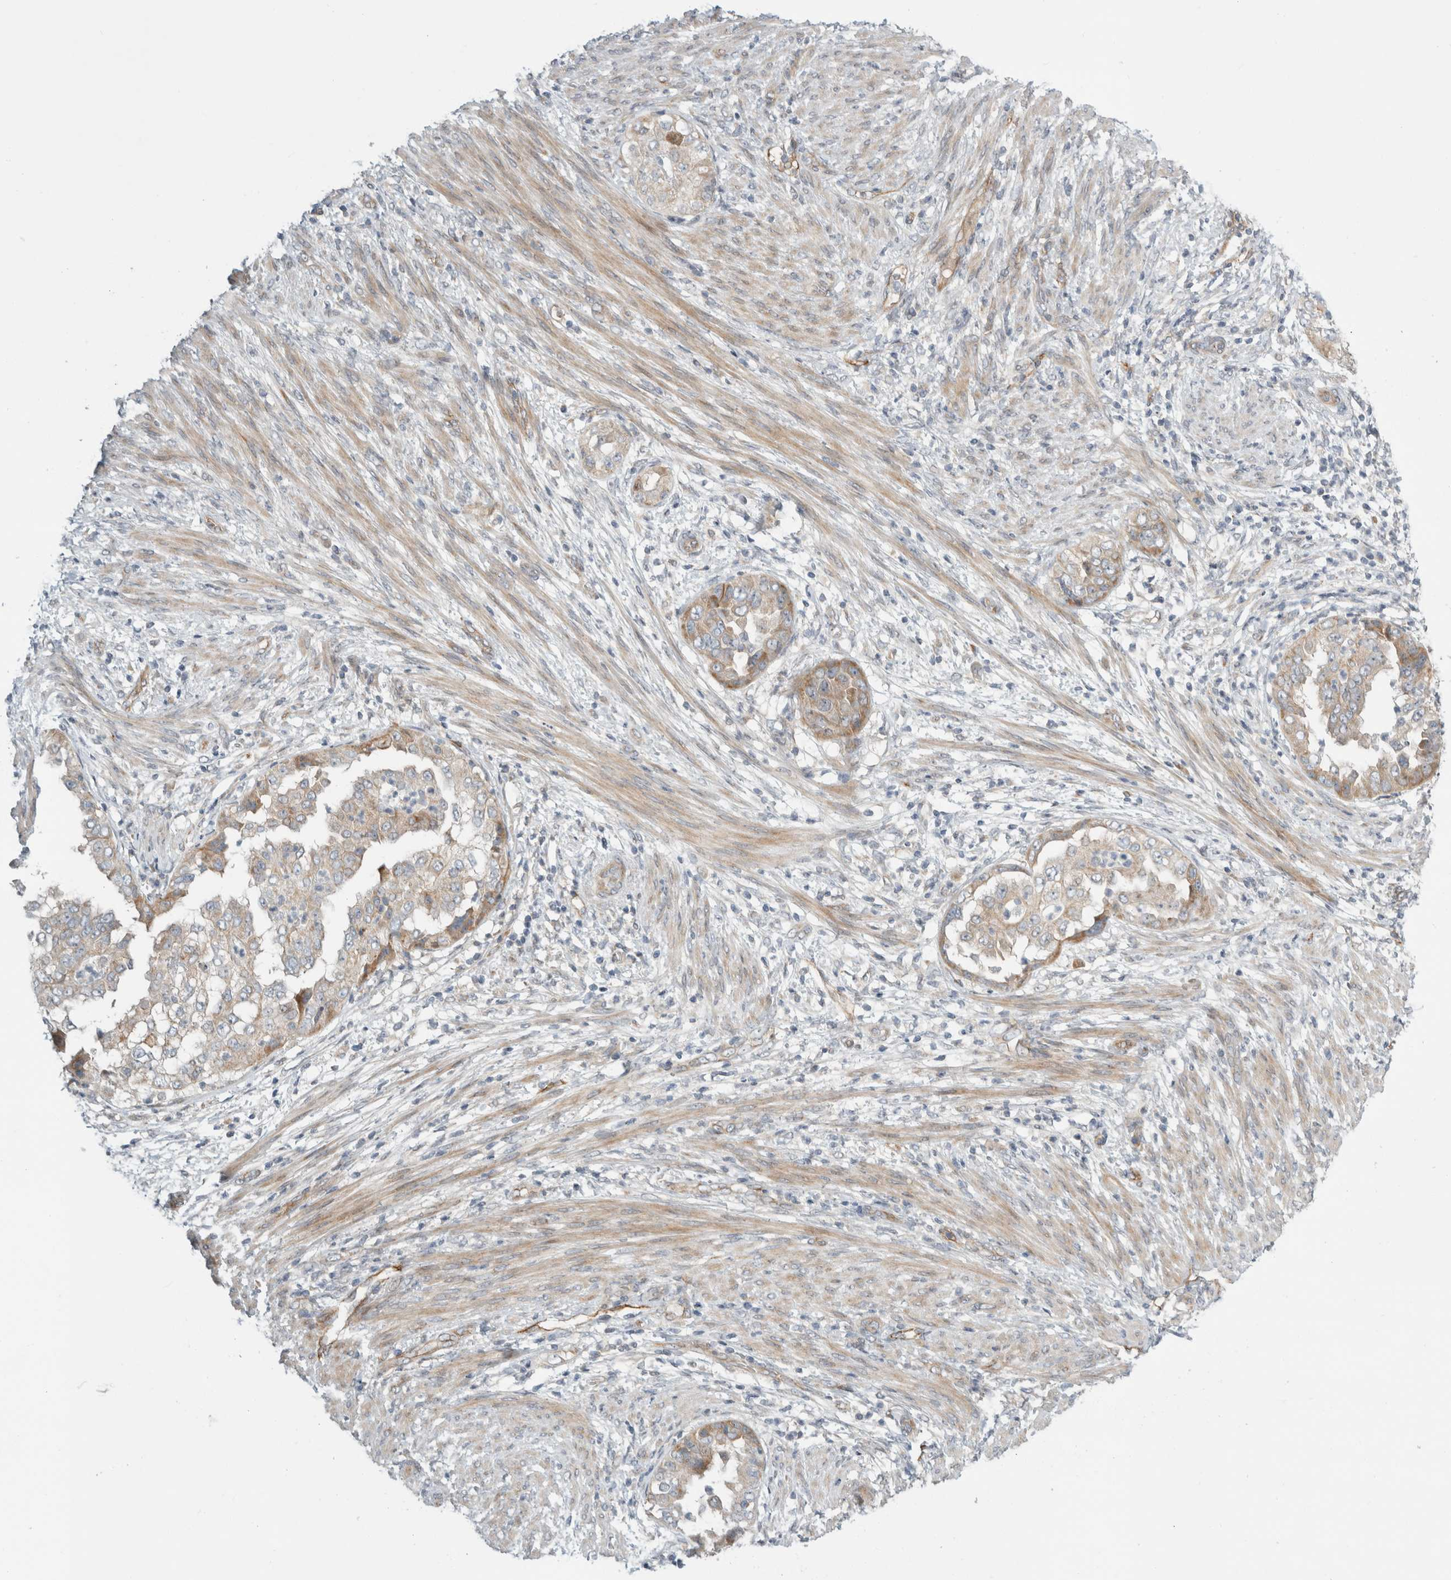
{"staining": {"intensity": "moderate", "quantity": ">75%", "location": "cytoplasmic/membranous"}, "tissue": "endometrial cancer", "cell_type": "Tumor cells", "image_type": "cancer", "snomed": [{"axis": "morphology", "description": "Adenocarcinoma, NOS"}, {"axis": "topography", "description": "Endometrium"}], "caption": "Moderate cytoplasmic/membranous staining is seen in approximately >75% of tumor cells in endometrial cancer (adenocarcinoma).", "gene": "KPNA5", "patient": {"sex": "female", "age": 85}}